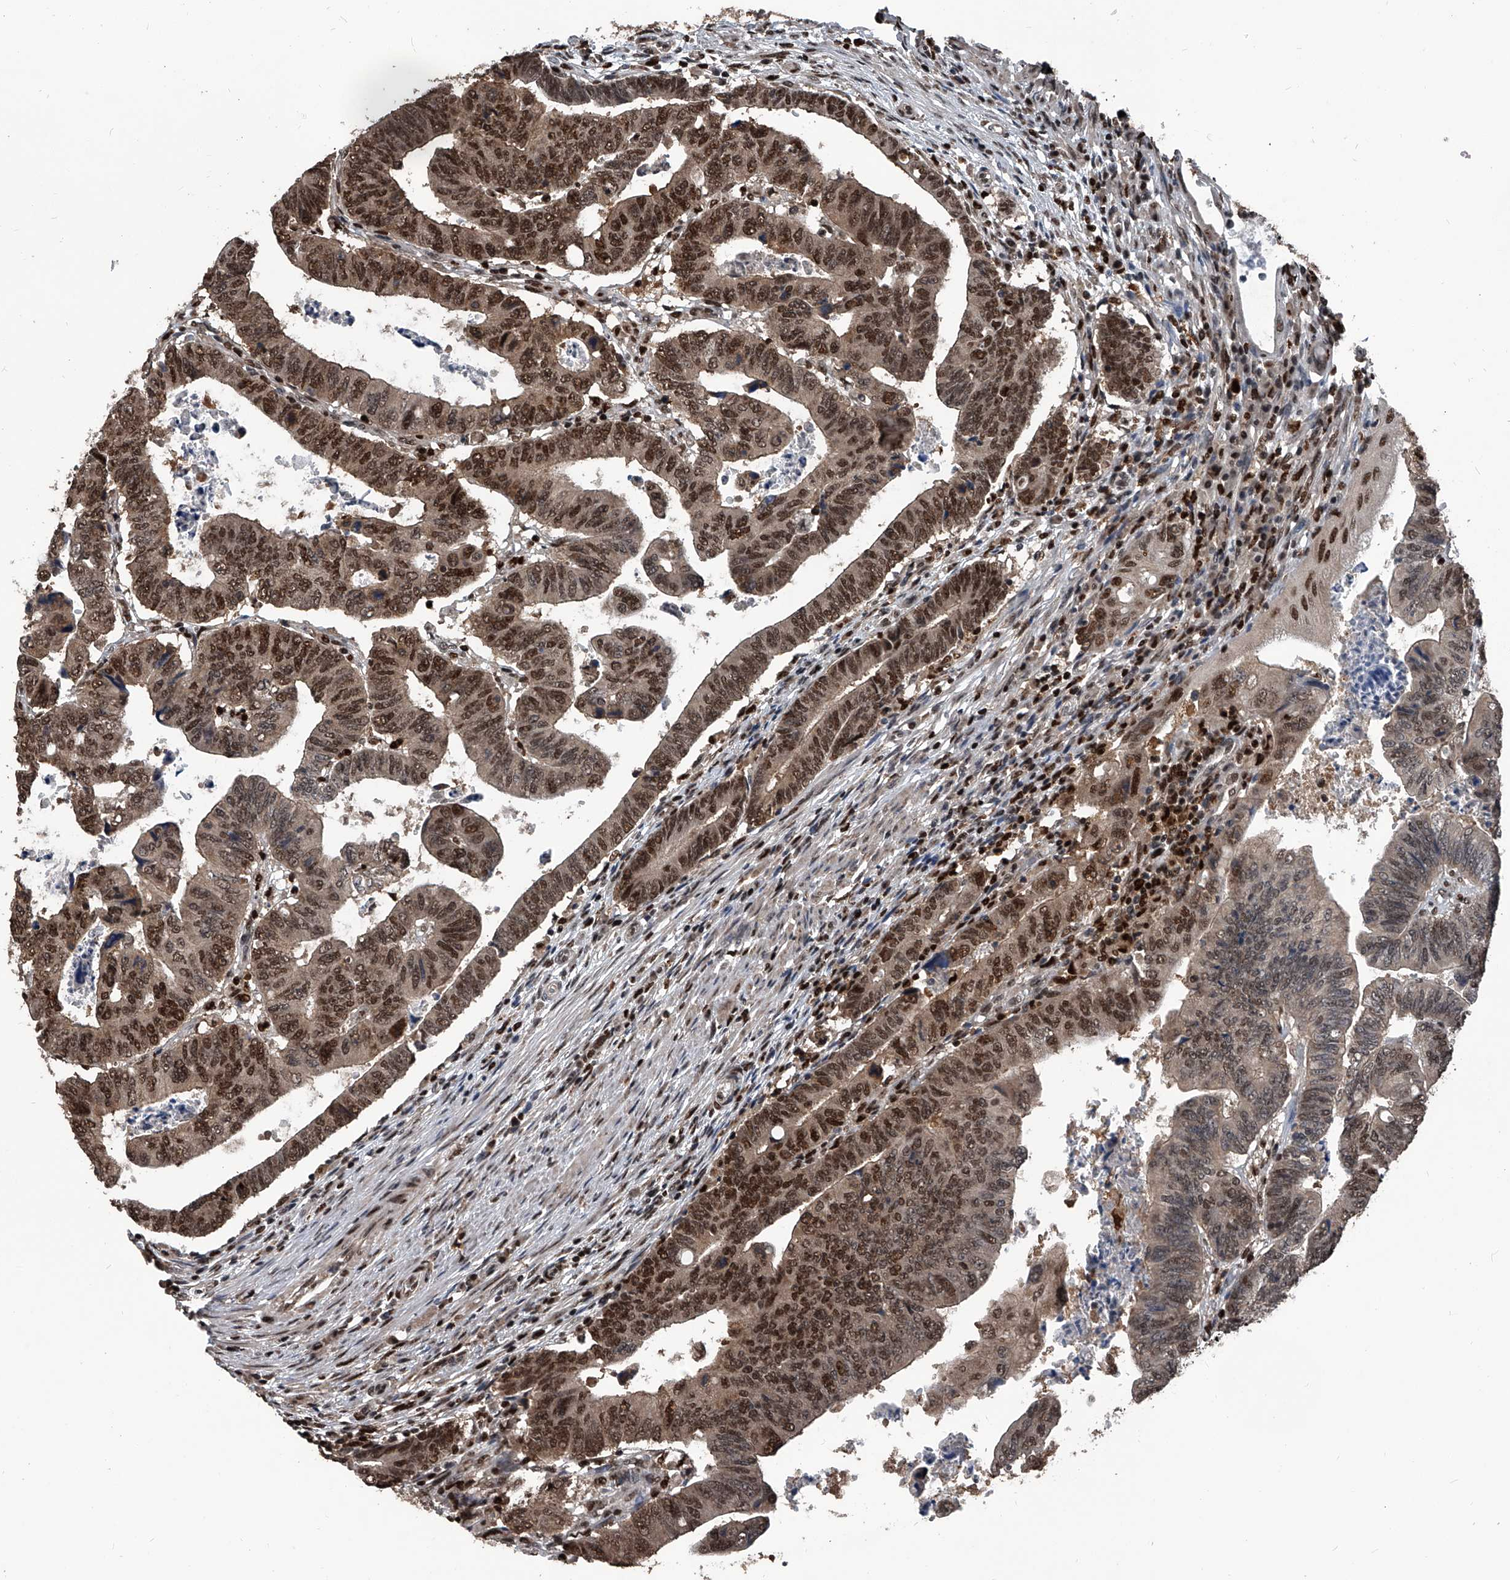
{"staining": {"intensity": "moderate", "quantity": ">75%", "location": "nuclear"}, "tissue": "colorectal cancer", "cell_type": "Tumor cells", "image_type": "cancer", "snomed": [{"axis": "morphology", "description": "Normal tissue, NOS"}, {"axis": "morphology", "description": "Adenocarcinoma, NOS"}, {"axis": "topography", "description": "Rectum"}], "caption": "Adenocarcinoma (colorectal) stained with a brown dye reveals moderate nuclear positive expression in approximately >75% of tumor cells.", "gene": "FKBP5", "patient": {"sex": "female", "age": 65}}